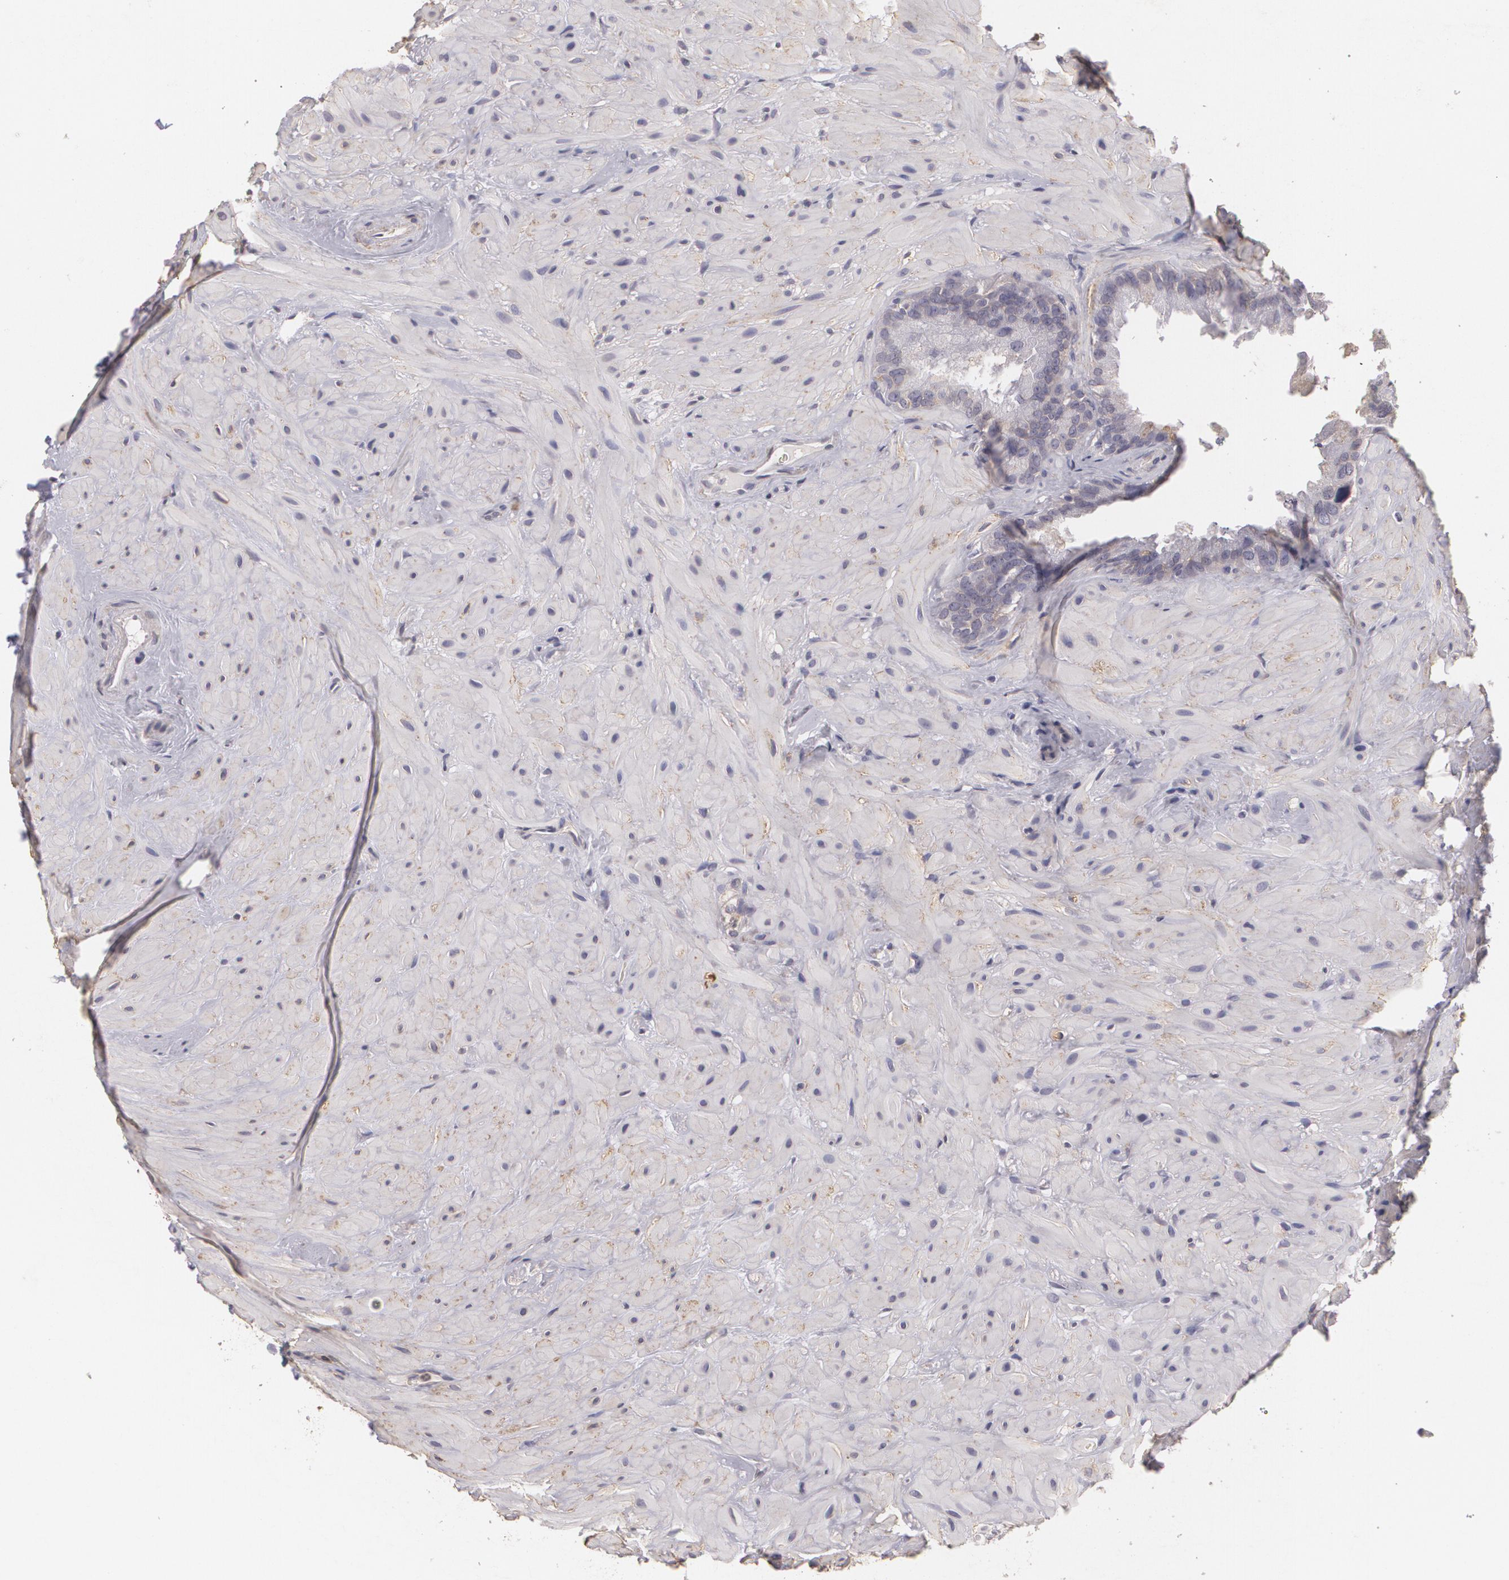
{"staining": {"intensity": "weak", "quantity": ">75%", "location": "cytoplasmic/membranous"}, "tissue": "seminal vesicle", "cell_type": "Glandular cells", "image_type": "normal", "snomed": [{"axis": "morphology", "description": "Normal tissue, NOS"}, {"axis": "topography", "description": "Prostate"}, {"axis": "topography", "description": "Seminal veicle"}], "caption": "Protein staining by immunohistochemistry reveals weak cytoplasmic/membranous positivity in approximately >75% of glandular cells in benign seminal vesicle. The staining was performed using DAB (3,3'-diaminobenzidine) to visualize the protein expression in brown, while the nuclei were stained in blue with hematoxylin (Magnification: 20x).", "gene": "KCNA4", "patient": {"sex": "male", "age": 63}}